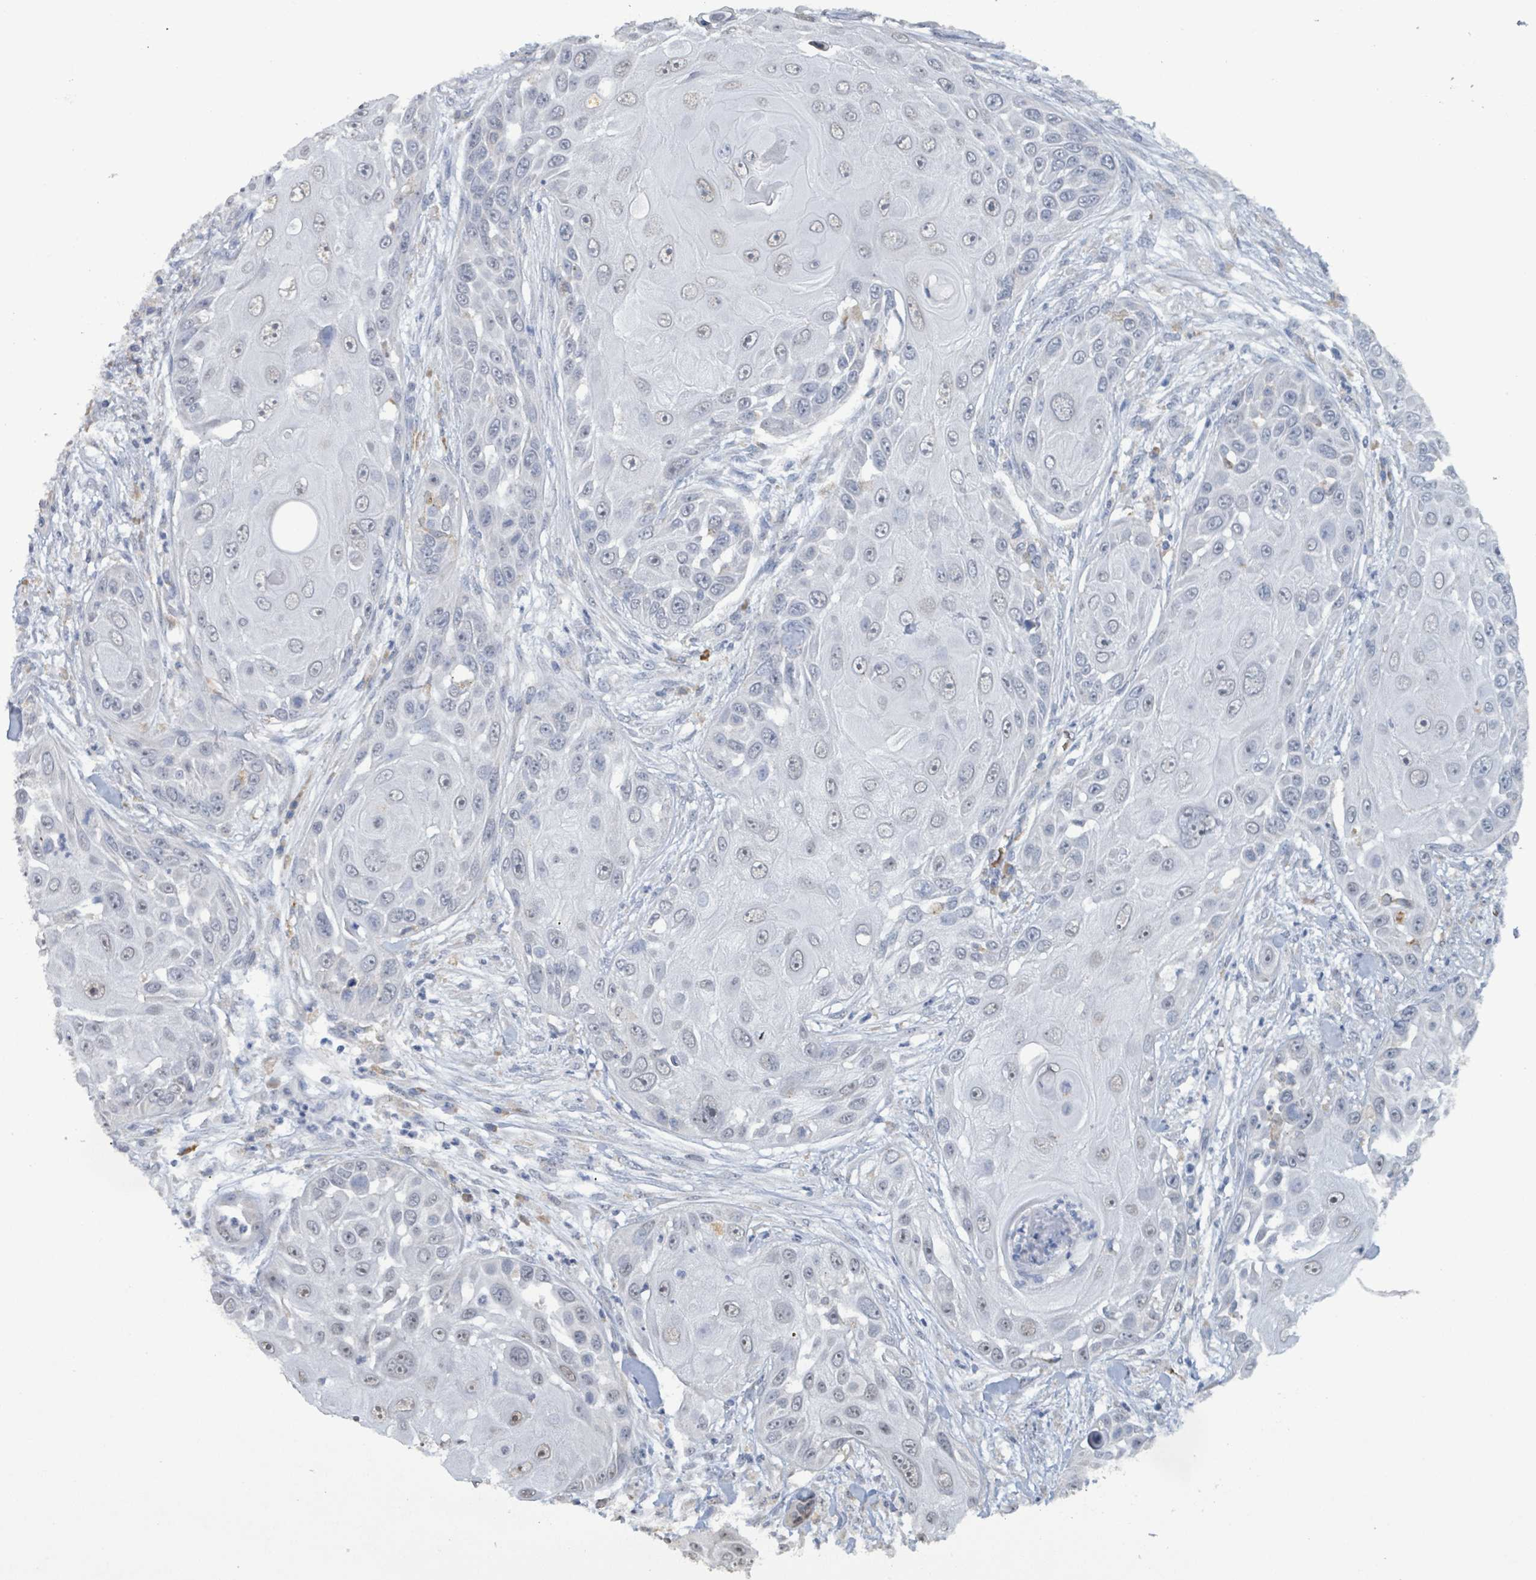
{"staining": {"intensity": "negative", "quantity": "none", "location": "none"}, "tissue": "skin cancer", "cell_type": "Tumor cells", "image_type": "cancer", "snomed": [{"axis": "morphology", "description": "Squamous cell carcinoma, NOS"}, {"axis": "topography", "description": "Skin"}], "caption": "This is a micrograph of immunohistochemistry staining of skin cancer, which shows no expression in tumor cells. (Immunohistochemistry (ihc), brightfield microscopy, high magnification).", "gene": "SEBOX", "patient": {"sex": "female", "age": 44}}